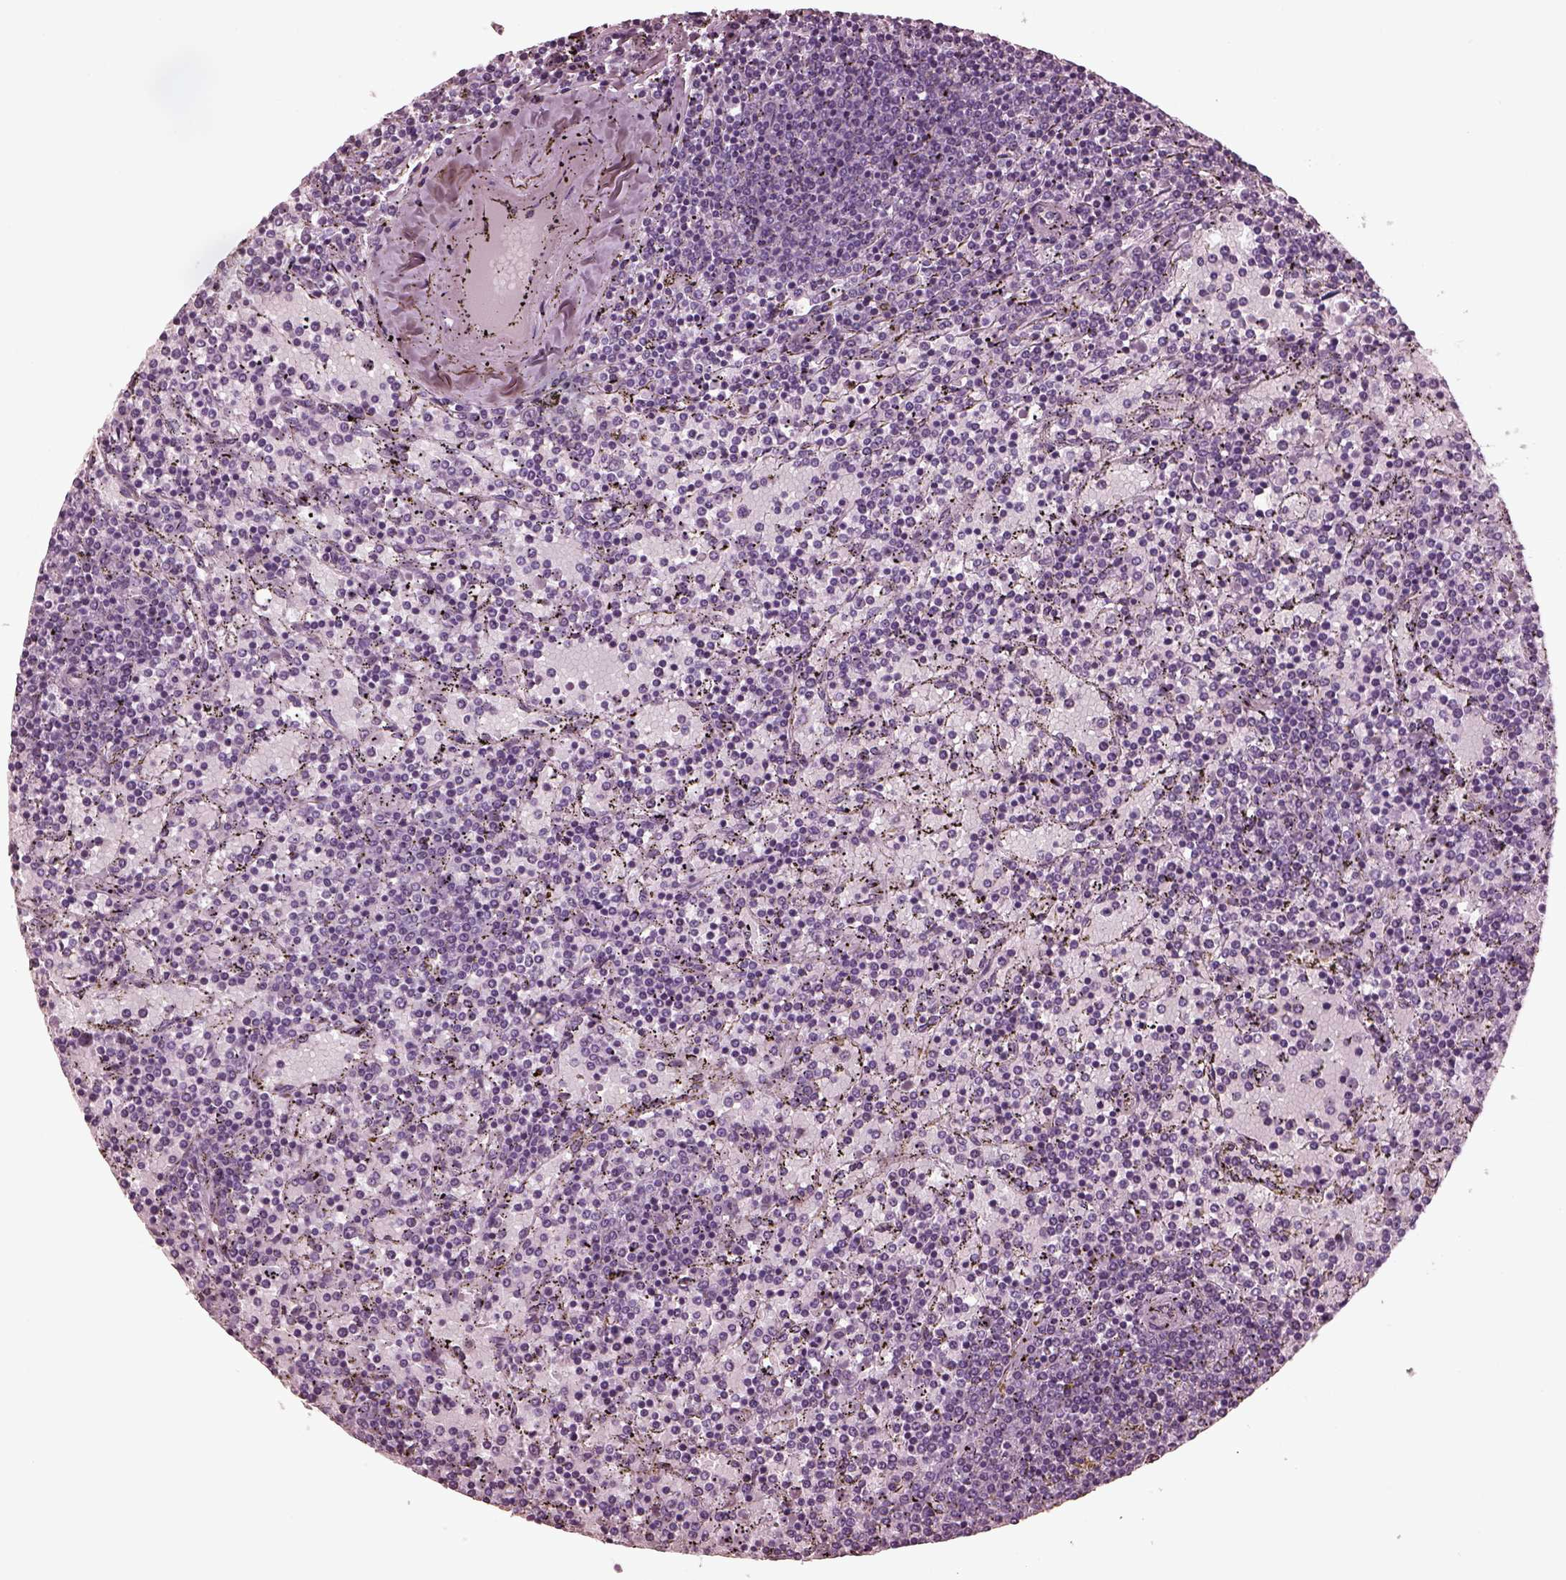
{"staining": {"intensity": "negative", "quantity": "none", "location": "none"}, "tissue": "lymphoma", "cell_type": "Tumor cells", "image_type": "cancer", "snomed": [{"axis": "morphology", "description": "Malignant lymphoma, non-Hodgkin's type, Low grade"}, {"axis": "topography", "description": "Spleen"}], "caption": "The micrograph displays no significant expression in tumor cells of low-grade malignant lymphoma, non-Hodgkin's type.", "gene": "CGA", "patient": {"sex": "female", "age": 77}}